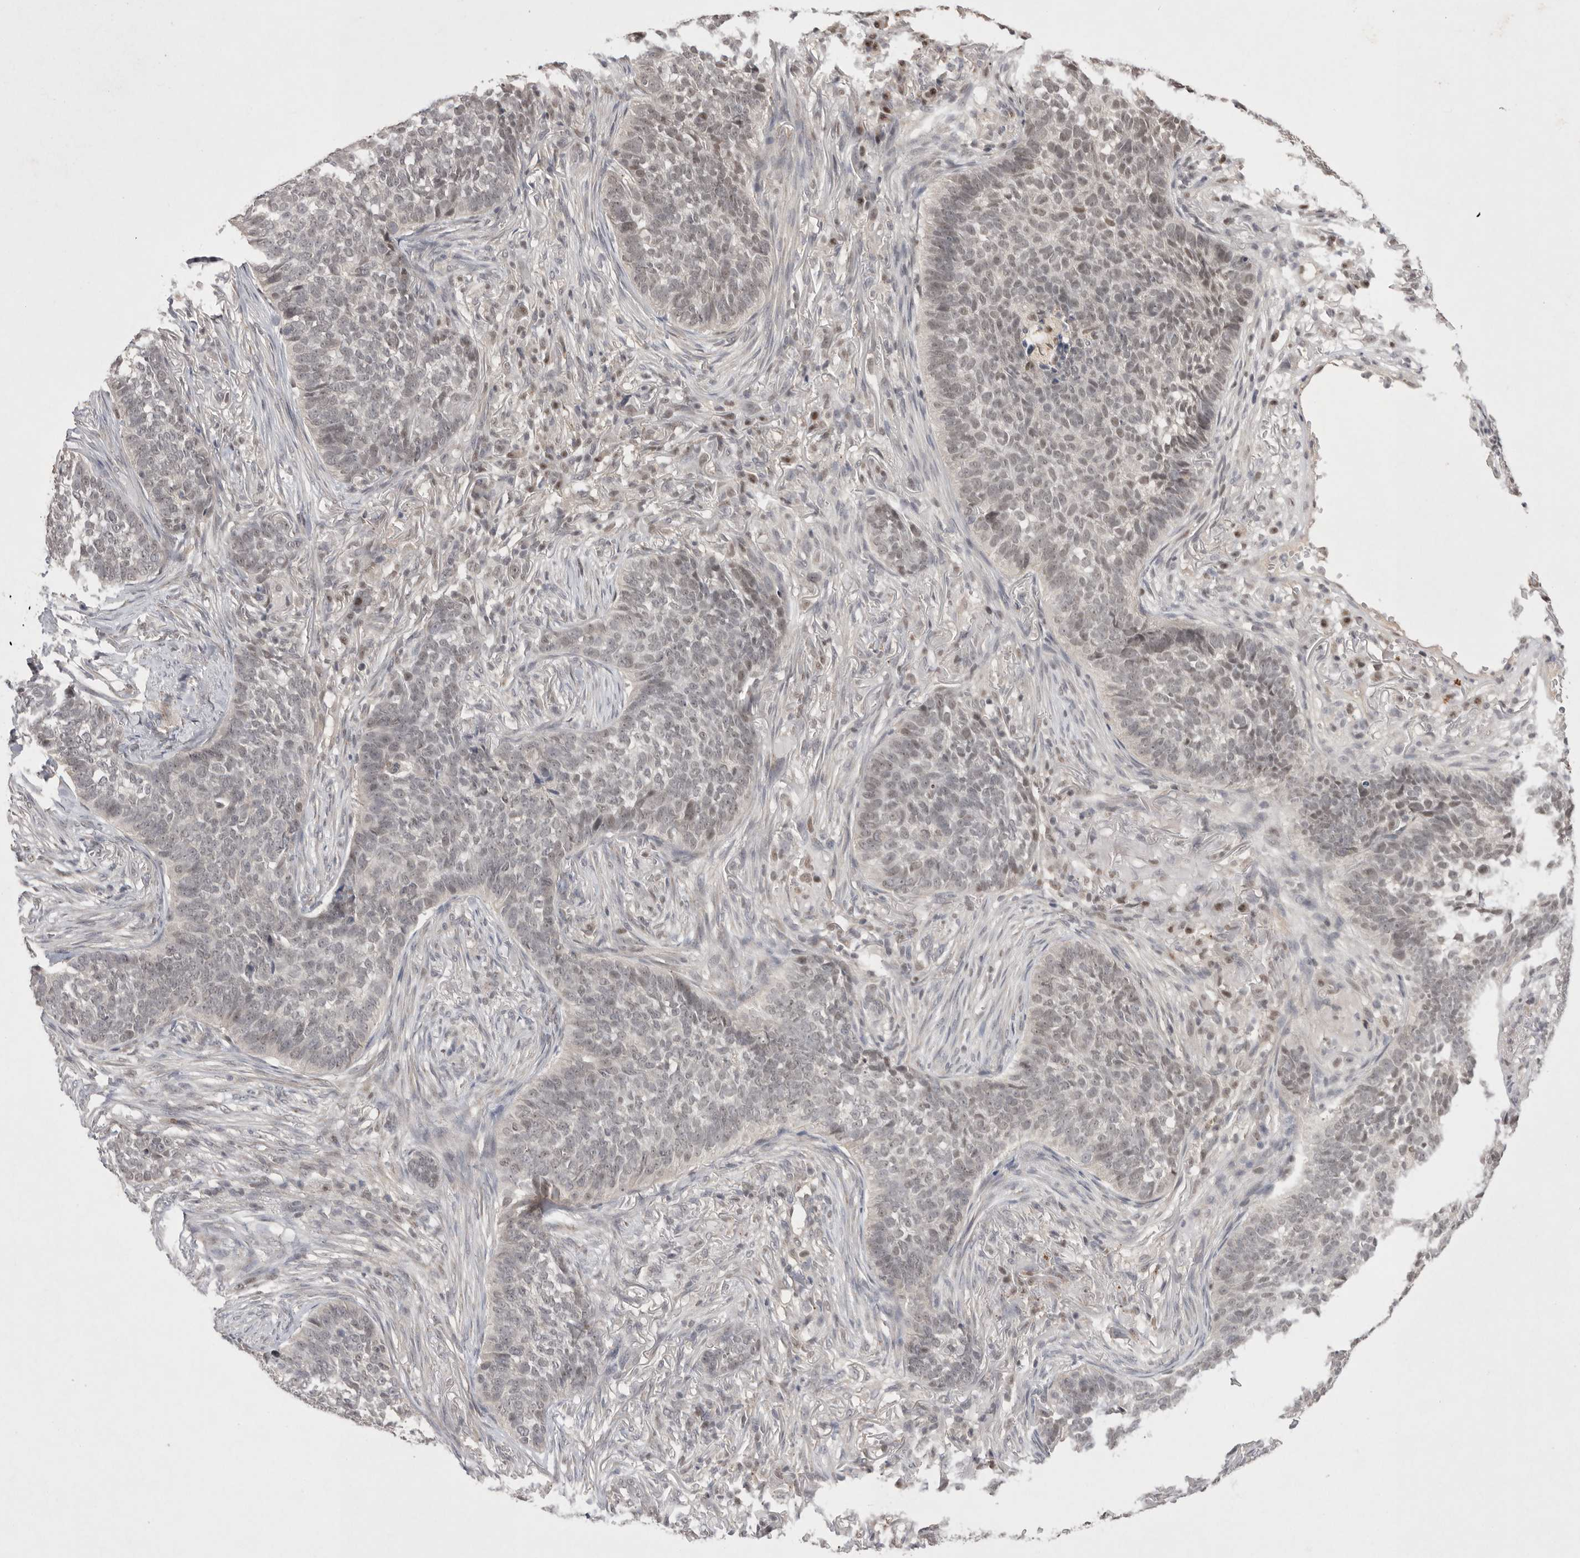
{"staining": {"intensity": "weak", "quantity": "<25%", "location": "nuclear"}, "tissue": "skin cancer", "cell_type": "Tumor cells", "image_type": "cancer", "snomed": [{"axis": "morphology", "description": "Basal cell carcinoma"}, {"axis": "topography", "description": "Skin"}], "caption": "Immunohistochemical staining of skin cancer displays no significant staining in tumor cells.", "gene": "HUS1", "patient": {"sex": "male", "age": 85}}